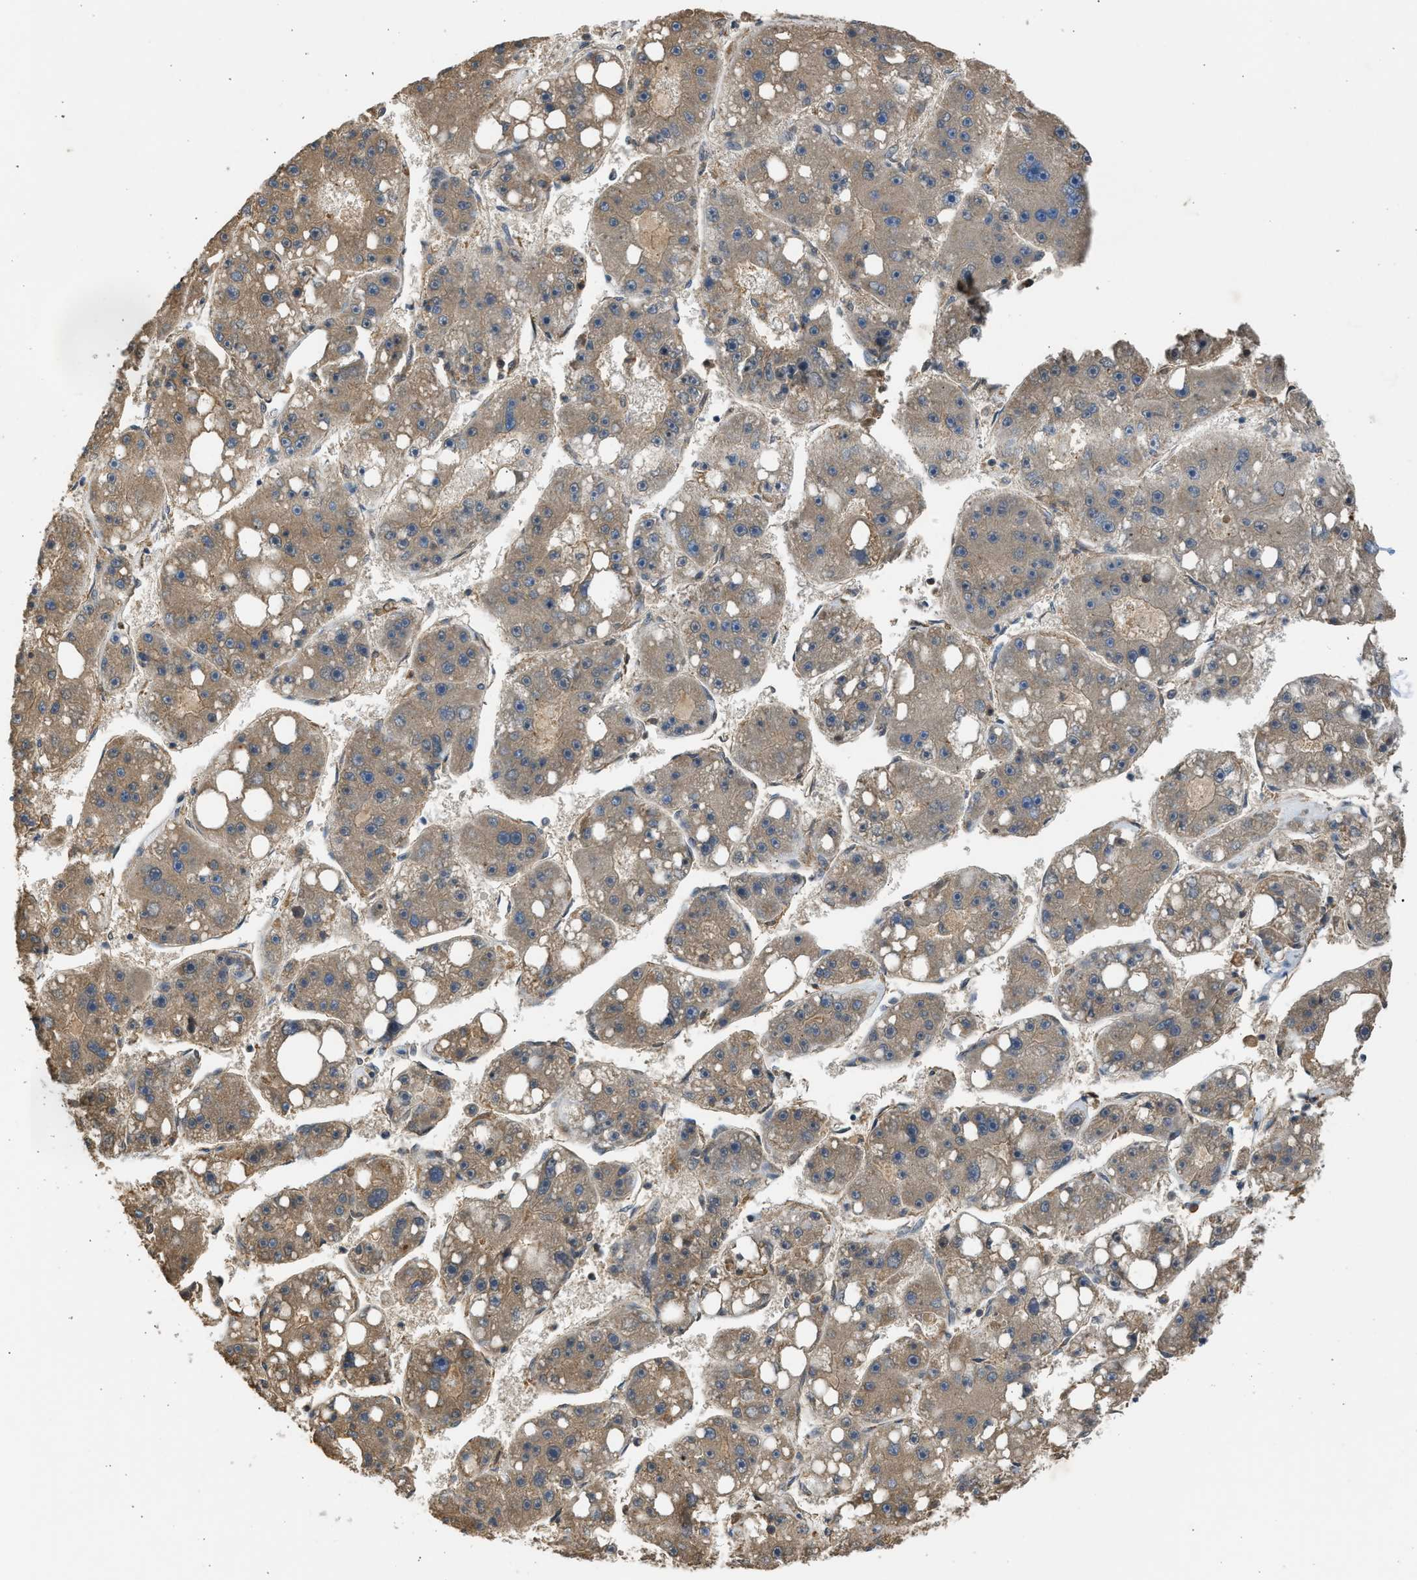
{"staining": {"intensity": "moderate", "quantity": ">75%", "location": "cytoplasmic/membranous"}, "tissue": "liver cancer", "cell_type": "Tumor cells", "image_type": "cancer", "snomed": [{"axis": "morphology", "description": "Carcinoma, Hepatocellular, NOS"}, {"axis": "topography", "description": "Liver"}], "caption": "Liver cancer was stained to show a protein in brown. There is medium levels of moderate cytoplasmic/membranous positivity in about >75% of tumor cells. Nuclei are stained in blue.", "gene": "CYP1A1", "patient": {"sex": "female", "age": 61}}